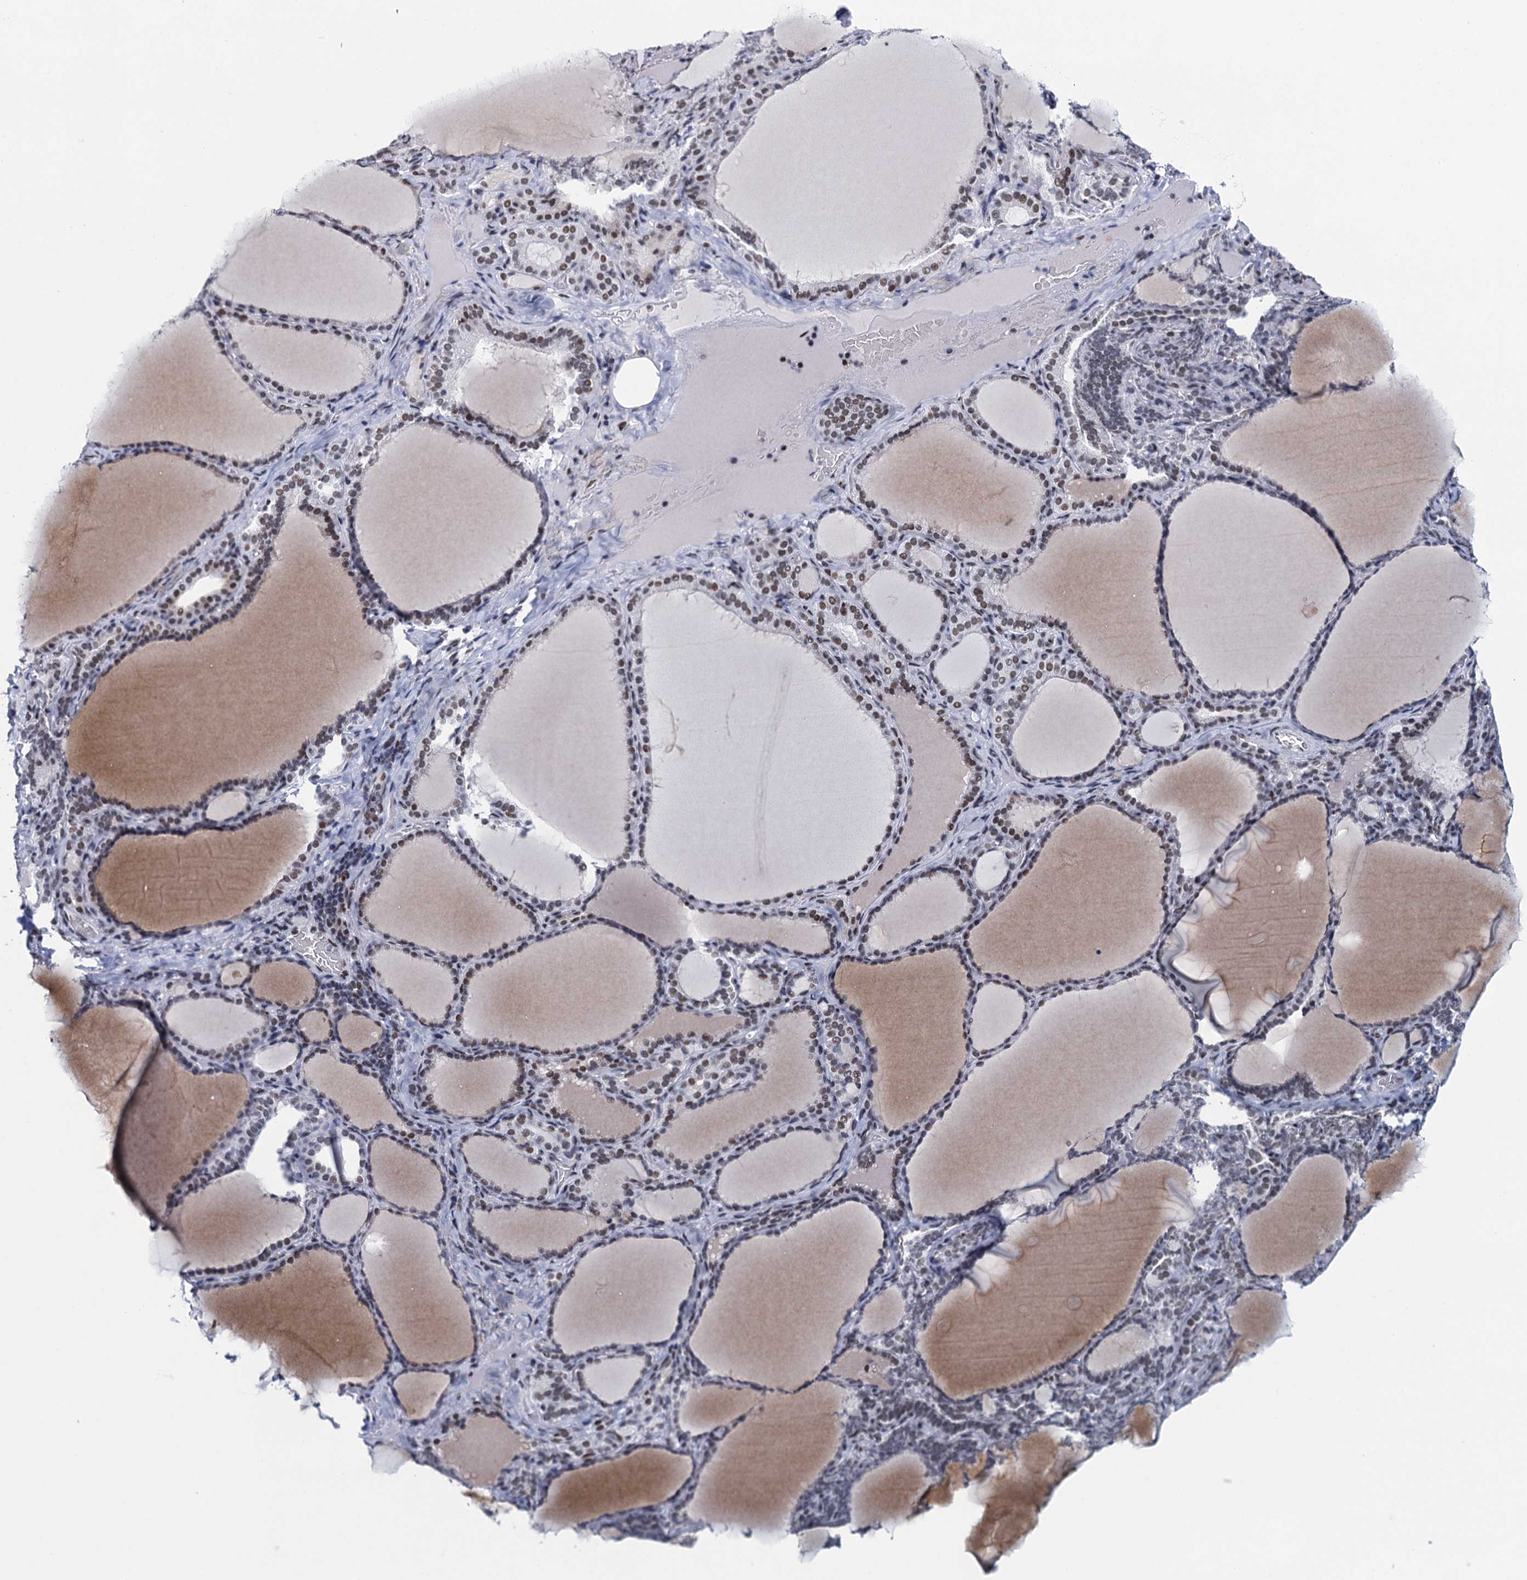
{"staining": {"intensity": "moderate", "quantity": ">75%", "location": "nuclear"}, "tissue": "thyroid gland", "cell_type": "Glandular cells", "image_type": "normal", "snomed": [{"axis": "morphology", "description": "Normal tissue, NOS"}, {"axis": "topography", "description": "Thyroid gland"}], "caption": "Immunohistochemical staining of benign thyroid gland reveals >75% levels of moderate nuclear protein positivity in approximately >75% of glandular cells. (DAB IHC with brightfield microscopy, high magnification).", "gene": "HNRNPUL2", "patient": {"sex": "female", "age": 39}}